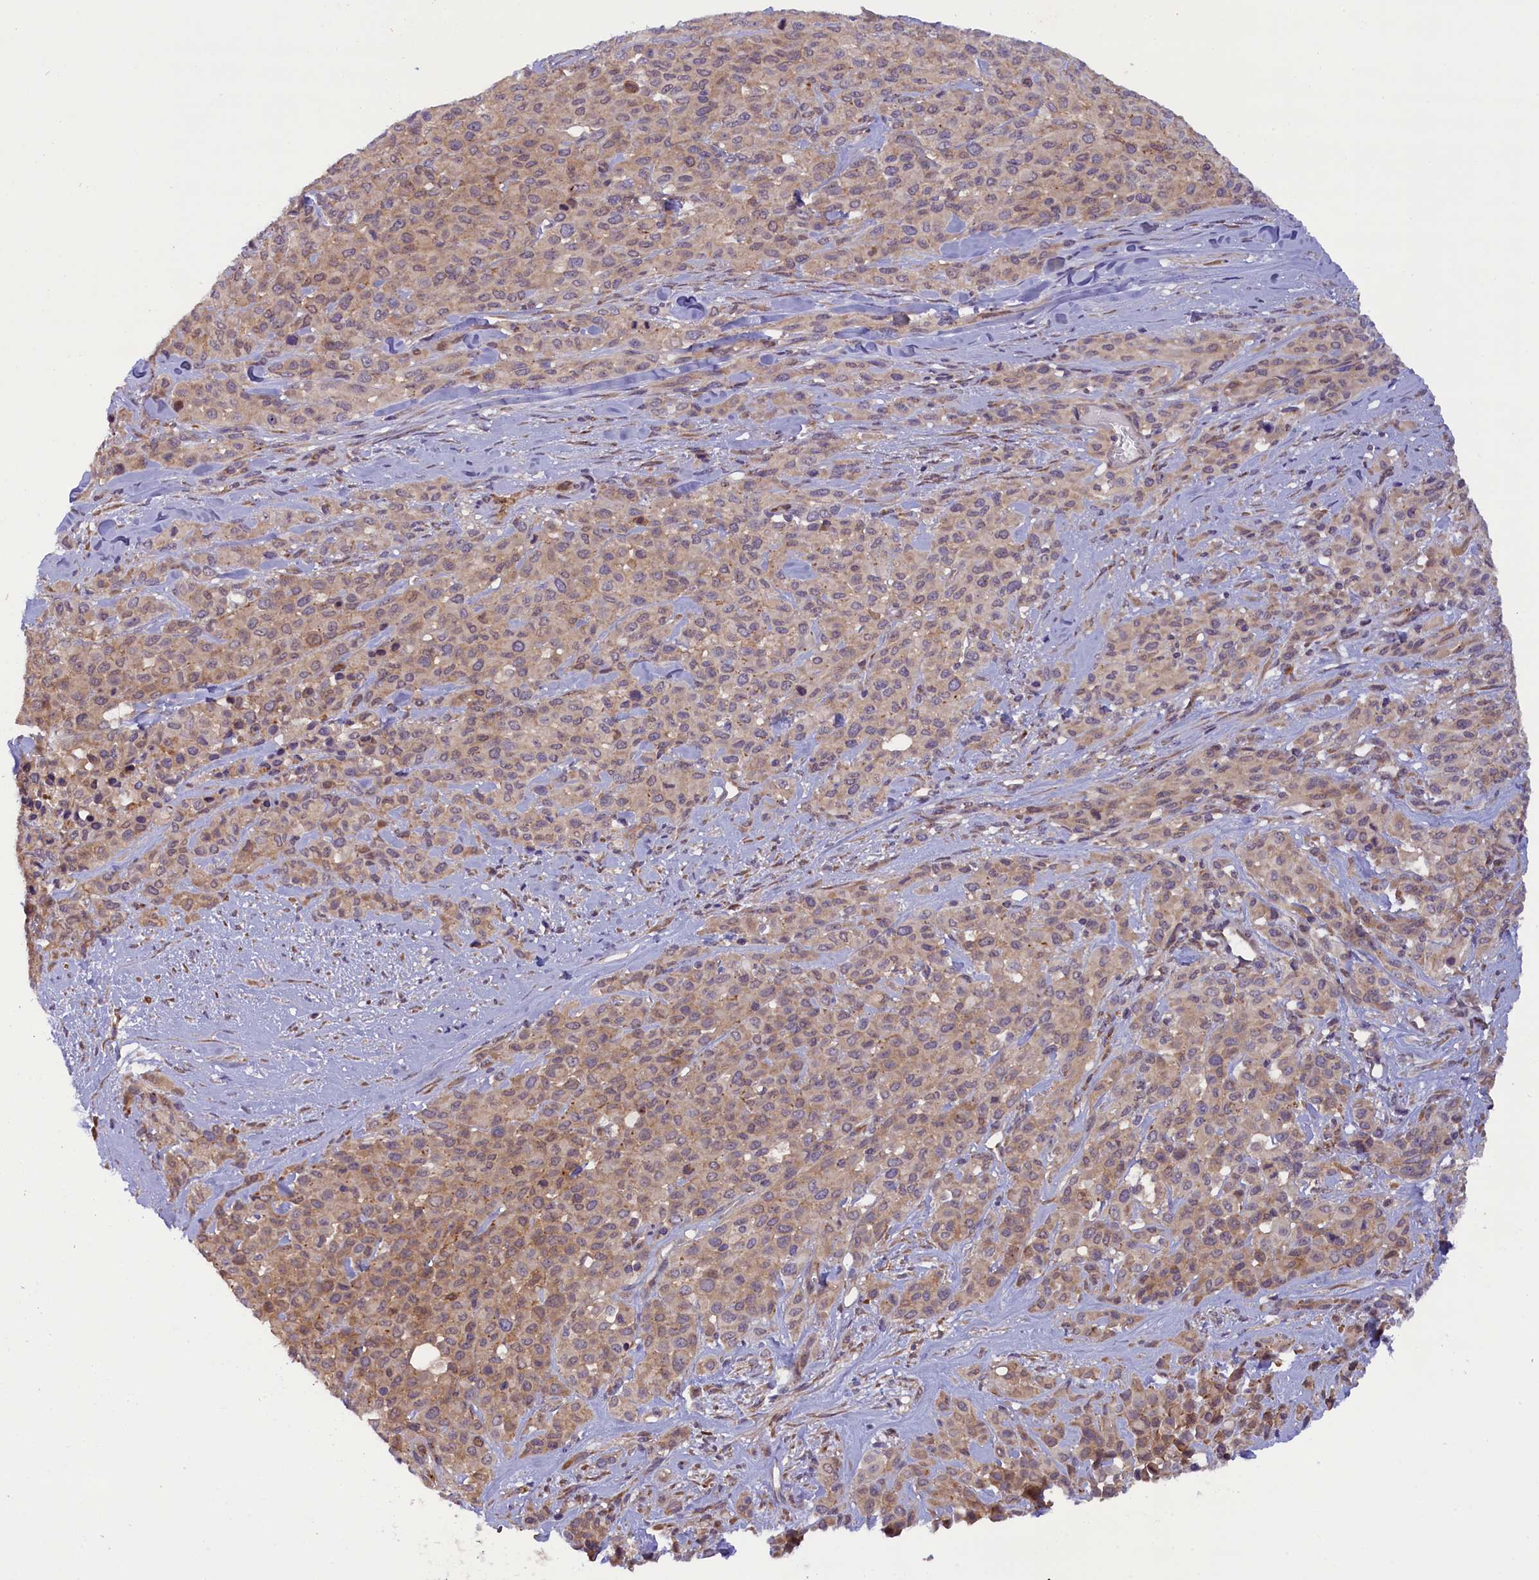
{"staining": {"intensity": "moderate", "quantity": ">75%", "location": "cytoplasmic/membranous"}, "tissue": "melanoma", "cell_type": "Tumor cells", "image_type": "cancer", "snomed": [{"axis": "morphology", "description": "Malignant melanoma, Metastatic site"}, {"axis": "topography", "description": "Skin"}], "caption": "Protein expression analysis of melanoma demonstrates moderate cytoplasmic/membranous expression in about >75% of tumor cells.", "gene": "CCDC9B", "patient": {"sex": "female", "age": 81}}